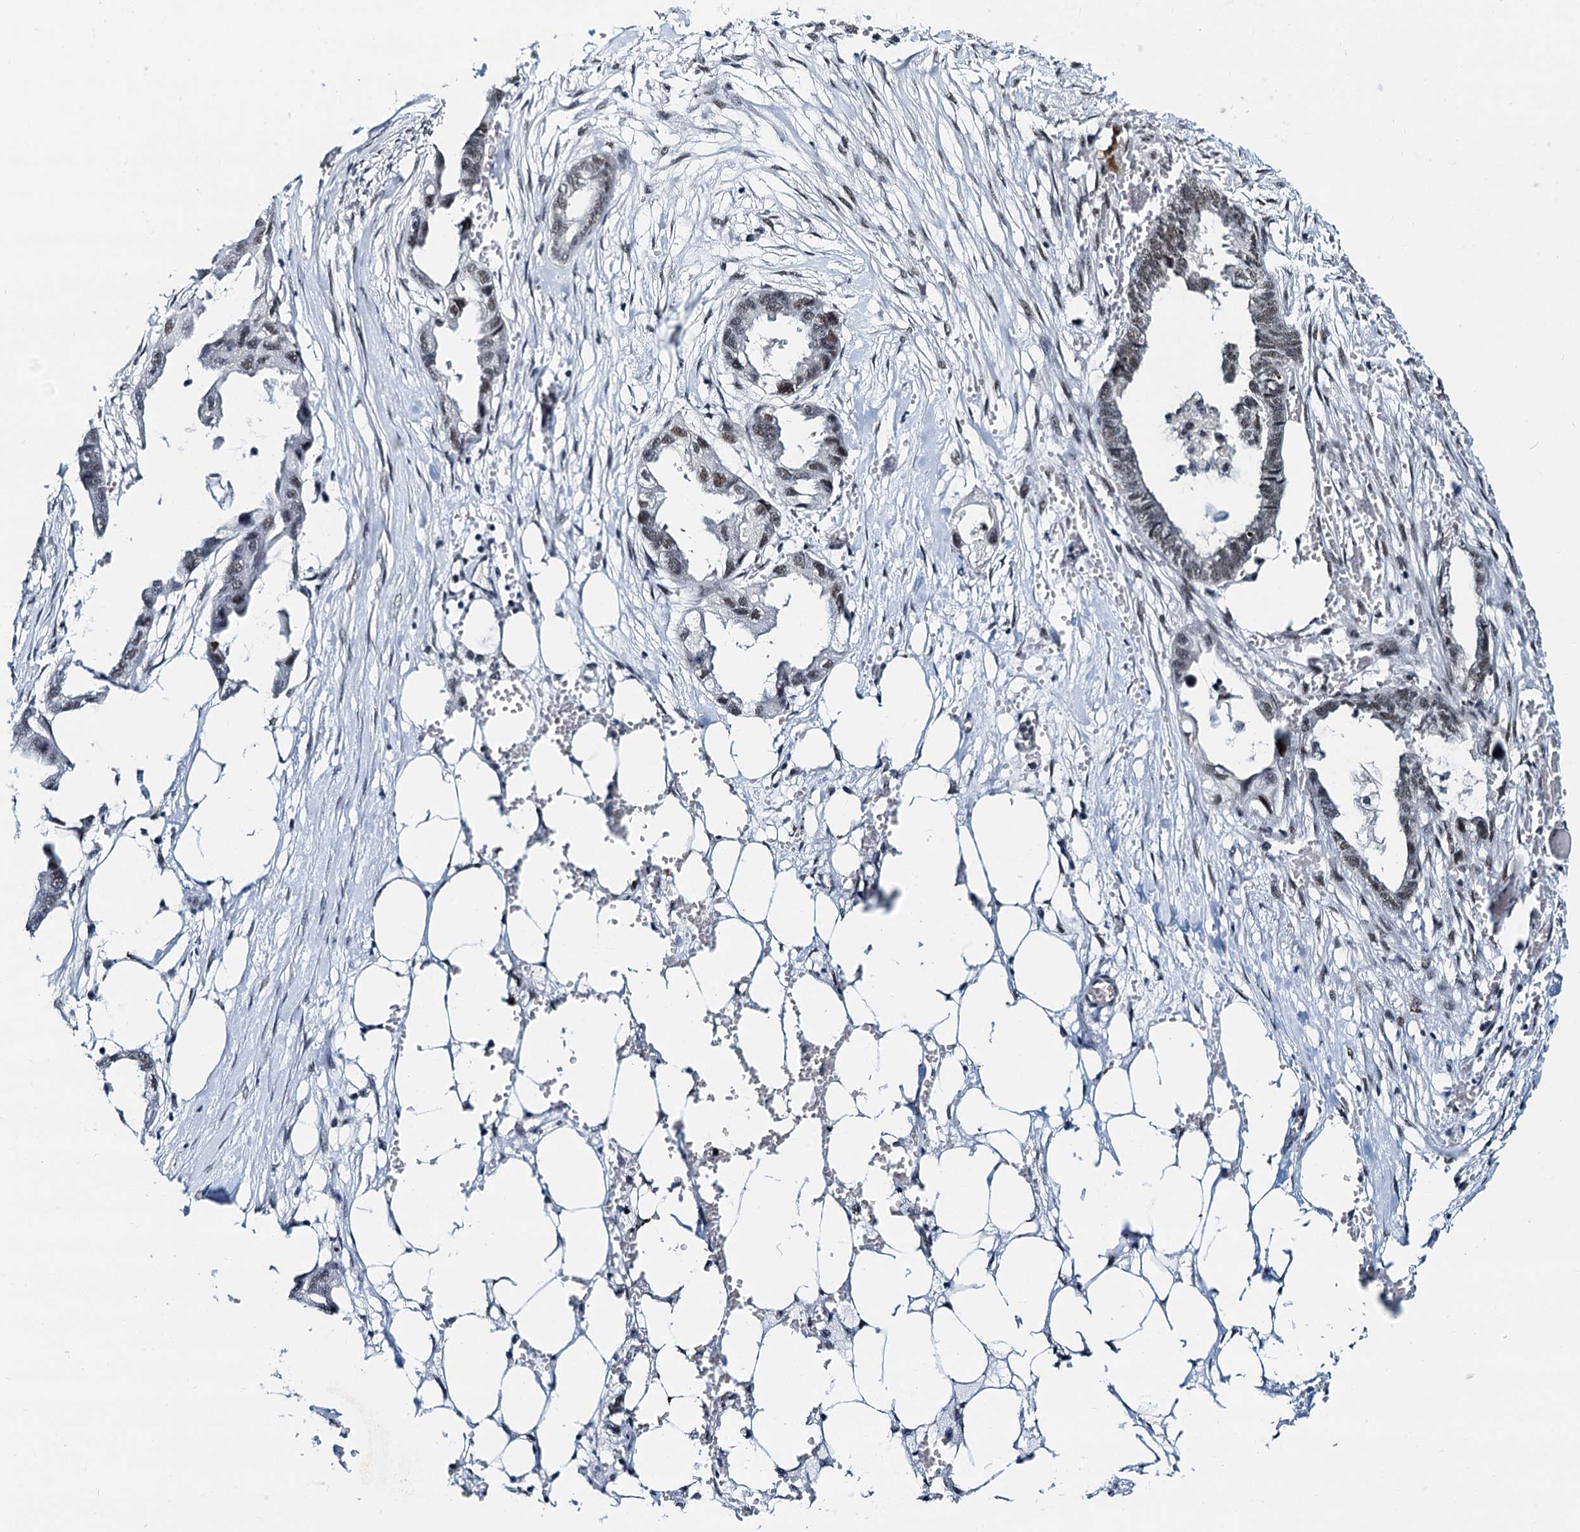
{"staining": {"intensity": "weak", "quantity": ">75%", "location": "nuclear"}, "tissue": "endometrial cancer", "cell_type": "Tumor cells", "image_type": "cancer", "snomed": [{"axis": "morphology", "description": "Adenocarcinoma, NOS"}, {"axis": "morphology", "description": "Adenocarcinoma, metastatic, NOS"}, {"axis": "topography", "description": "Adipose tissue"}, {"axis": "topography", "description": "Endometrium"}], "caption": "Immunohistochemical staining of endometrial cancer (adenocarcinoma) demonstrates low levels of weak nuclear expression in approximately >75% of tumor cells. The staining is performed using DAB brown chromogen to label protein expression. The nuclei are counter-stained blue using hematoxylin.", "gene": "SNRPD1", "patient": {"sex": "female", "age": 67}}